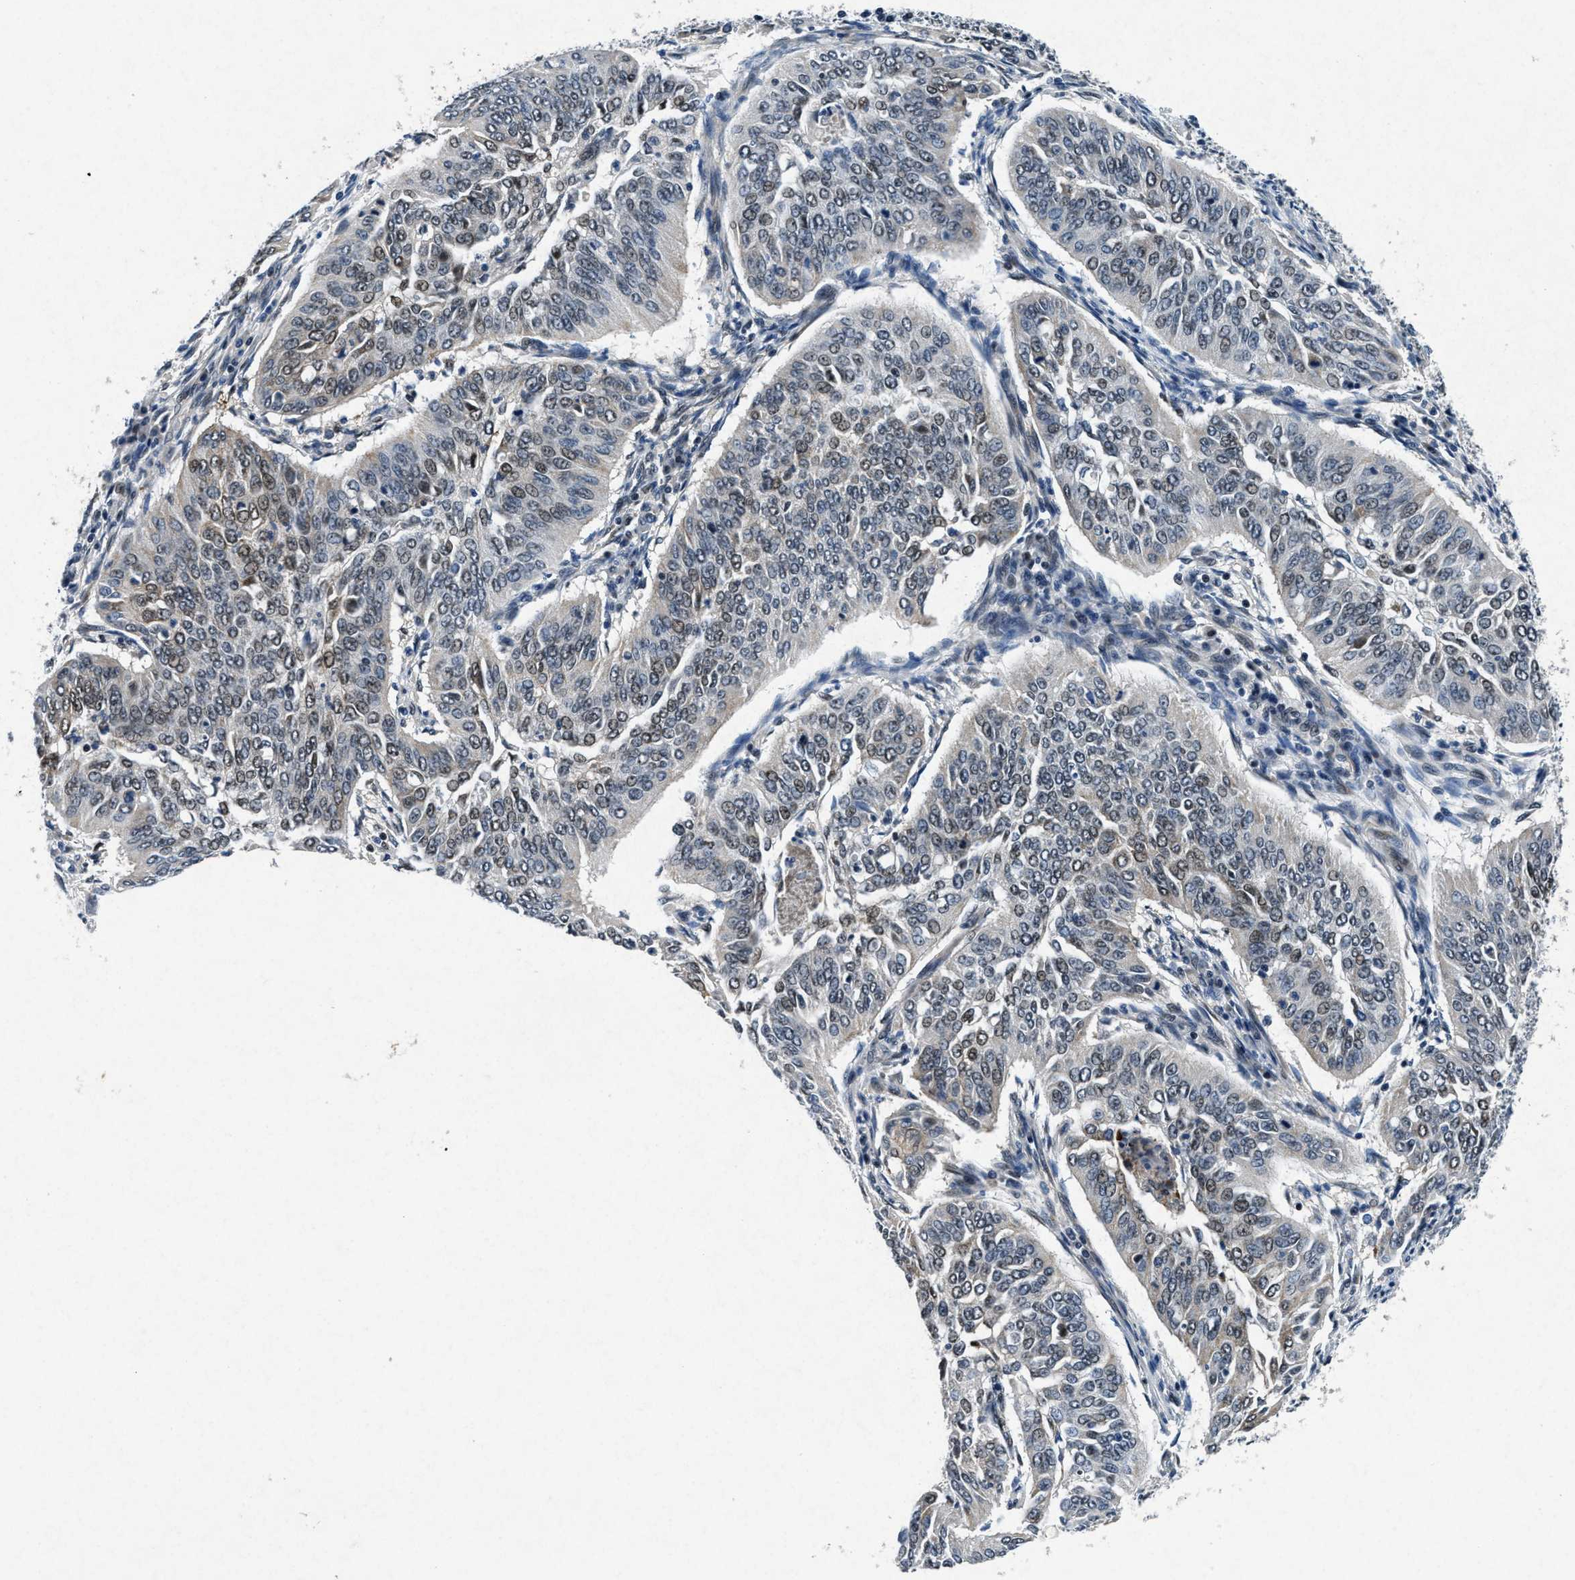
{"staining": {"intensity": "weak", "quantity": ">75%", "location": "nuclear"}, "tissue": "cervical cancer", "cell_type": "Tumor cells", "image_type": "cancer", "snomed": [{"axis": "morphology", "description": "Normal tissue, NOS"}, {"axis": "morphology", "description": "Squamous cell carcinoma, NOS"}, {"axis": "topography", "description": "Cervix"}], "caption": "High-power microscopy captured an IHC micrograph of cervical squamous cell carcinoma, revealing weak nuclear positivity in about >75% of tumor cells. The protein of interest is stained brown, and the nuclei are stained in blue (DAB (3,3'-diaminobenzidine) IHC with brightfield microscopy, high magnification).", "gene": "PHLDA1", "patient": {"sex": "female", "age": 39}}